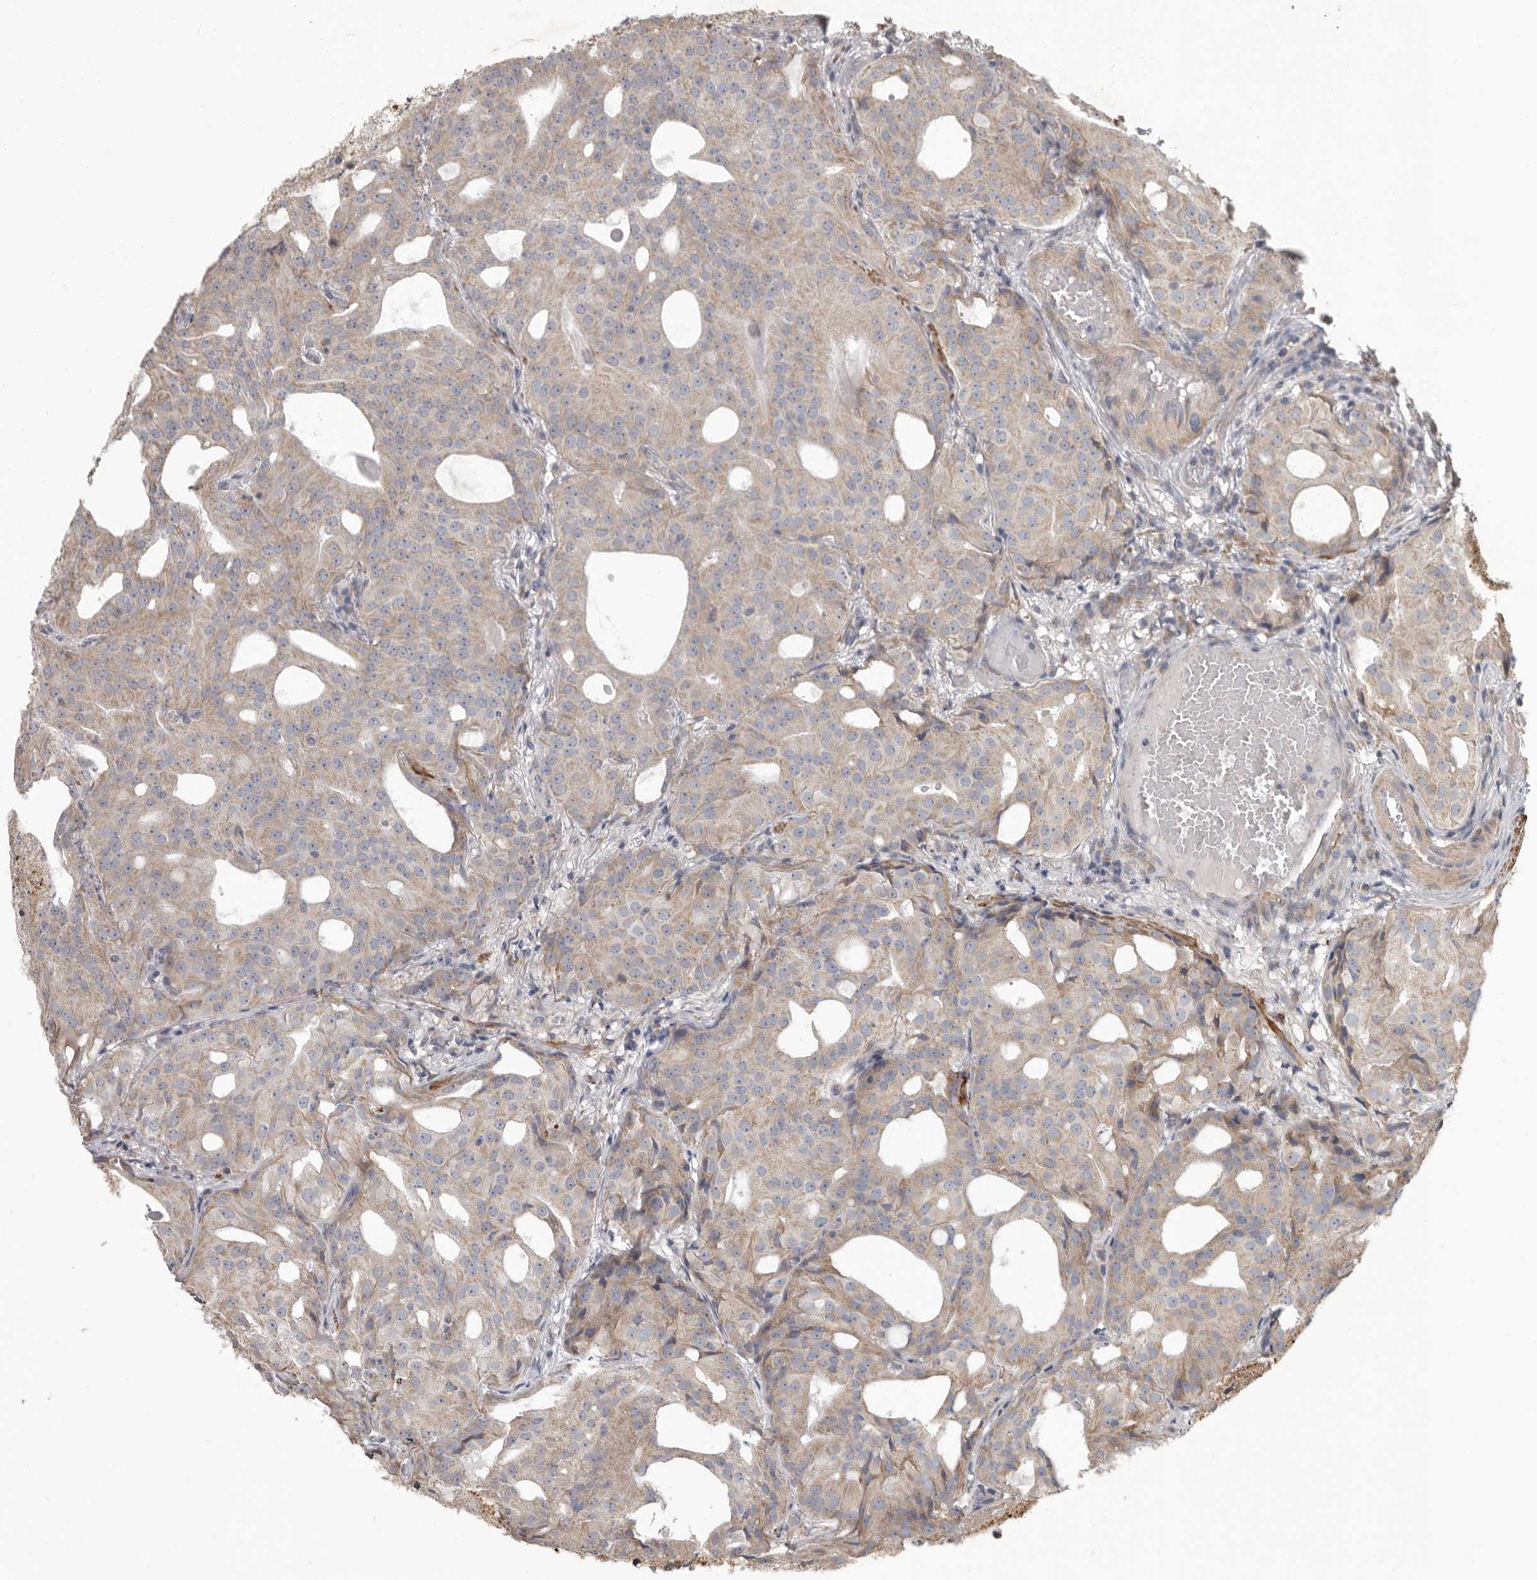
{"staining": {"intensity": "weak", "quantity": ">75%", "location": "cytoplasmic/membranous"}, "tissue": "prostate cancer", "cell_type": "Tumor cells", "image_type": "cancer", "snomed": [{"axis": "morphology", "description": "Adenocarcinoma, Medium grade"}, {"axis": "topography", "description": "Prostate"}], "caption": "Protein staining by immunohistochemistry (IHC) demonstrates weak cytoplasmic/membranous staining in approximately >75% of tumor cells in adenocarcinoma (medium-grade) (prostate). The protein is stained brown, and the nuclei are stained in blue (DAB (3,3'-diaminobenzidine) IHC with brightfield microscopy, high magnification).", "gene": "UNK", "patient": {"sex": "male", "age": 88}}